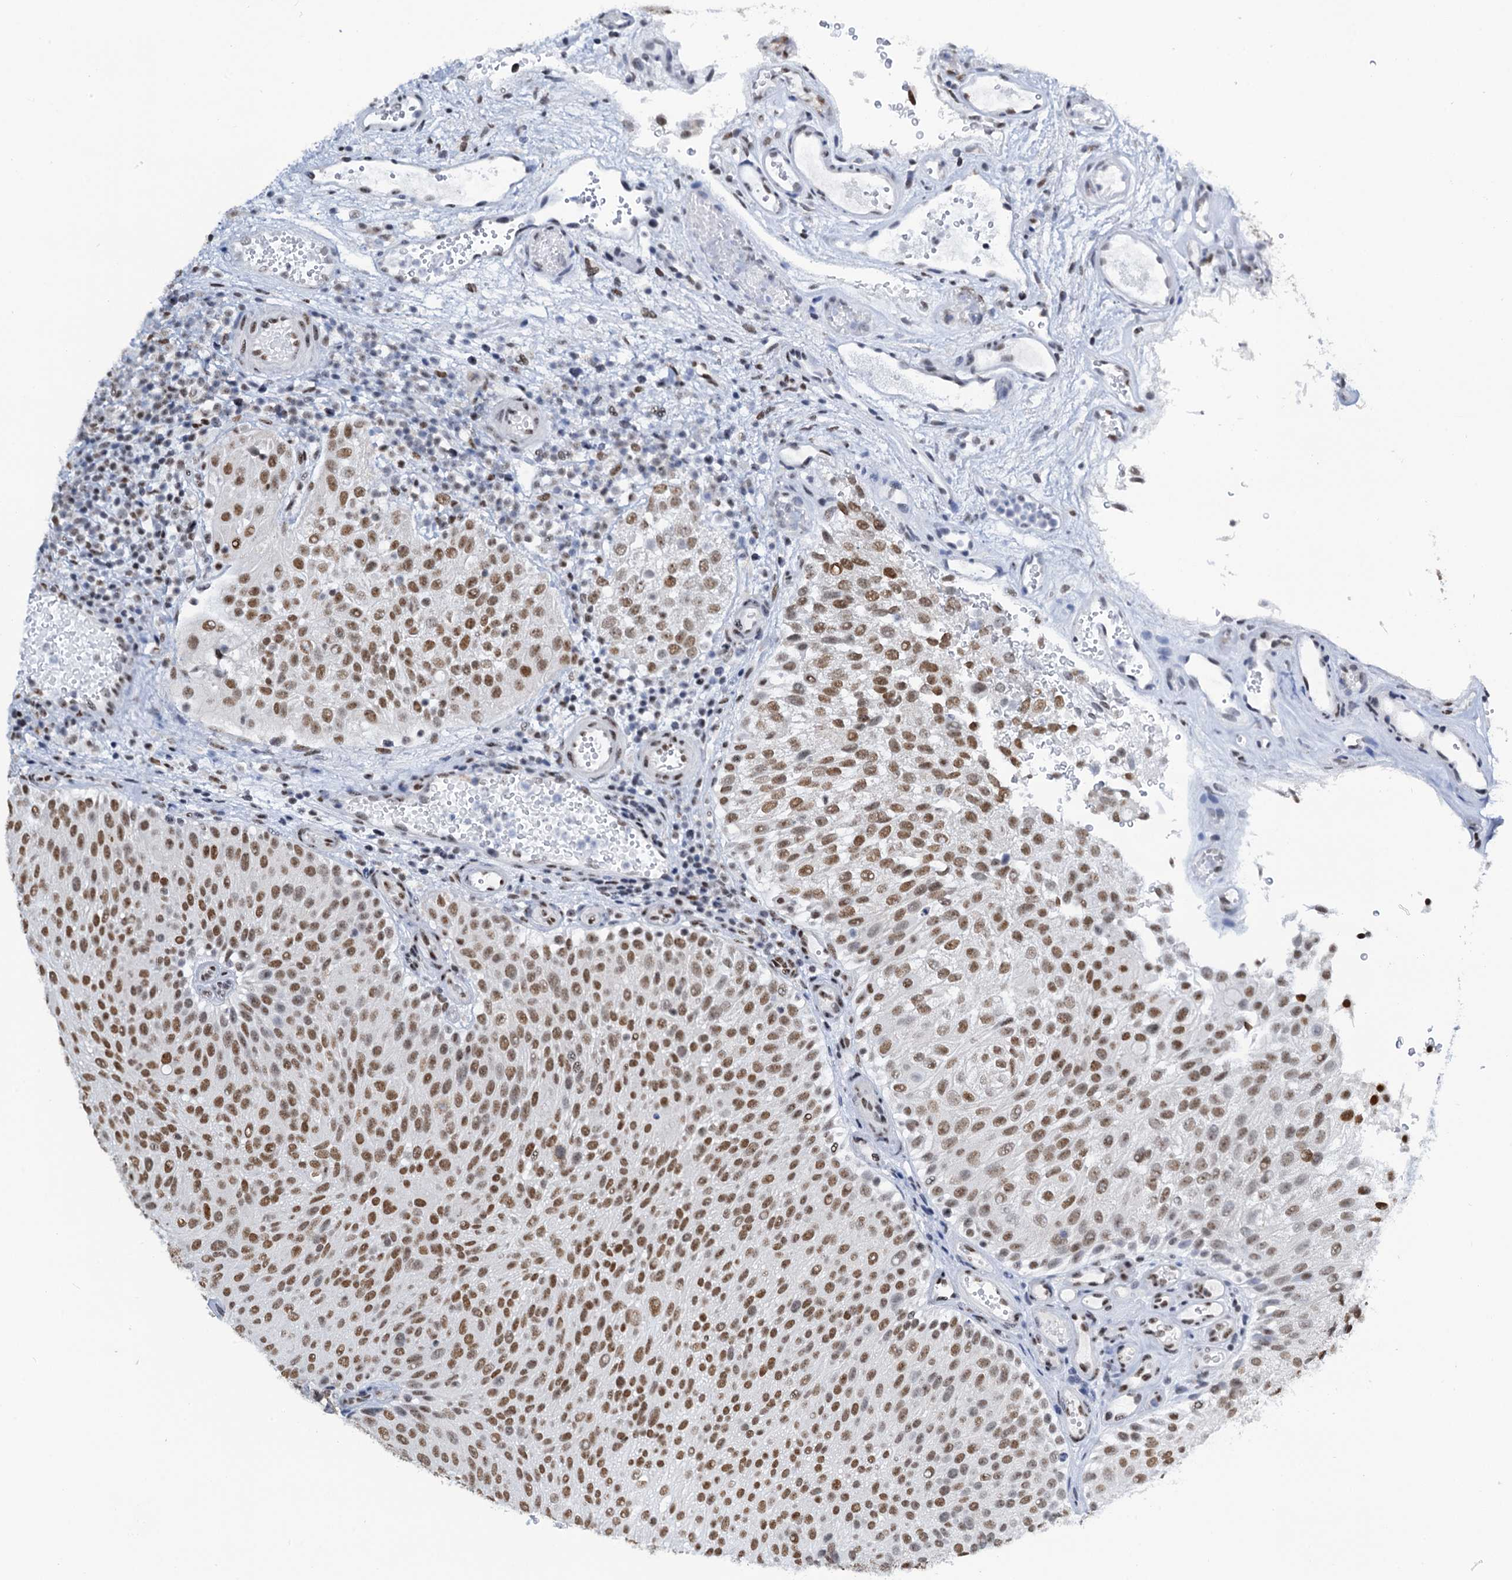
{"staining": {"intensity": "moderate", "quantity": ">75%", "location": "nuclear"}, "tissue": "urothelial cancer", "cell_type": "Tumor cells", "image_type": "cancer", "snomed": [{"axis": "morphology", "description": "Urothelial carcinoma, Low grade"}, {"axis": "topography", "description": "Urinary bladder"}], "caption": "IHC image of neoplastic tissue: human low-grade urothelial carcinoma stained using immunohistochemistry demonstrates medium levels of moderate protein expression localized specifically in the nuclear of tumor cells, appearing as a nuclear brown color.", "gene": "SLTM", "patient": {"sex": "male", "age": 78}}